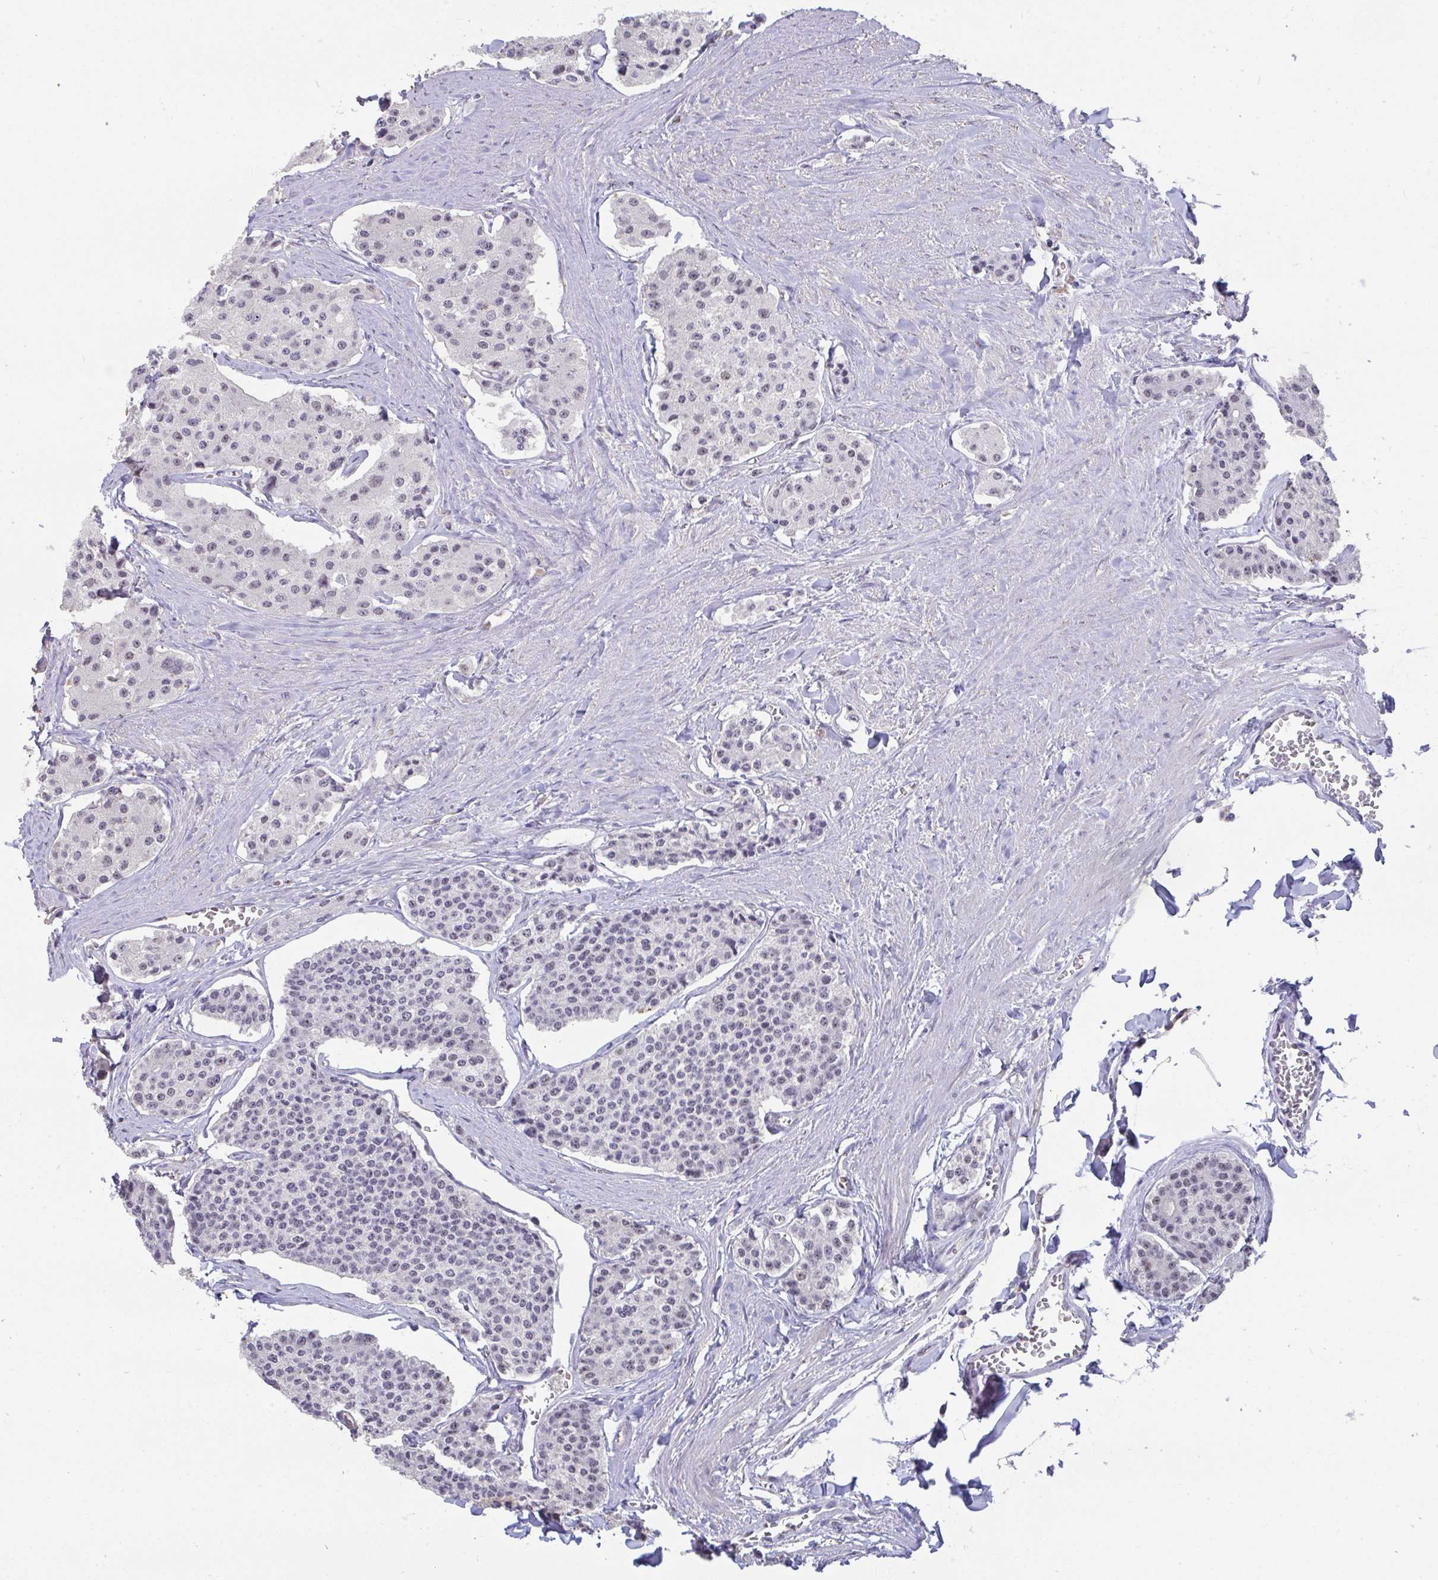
{"staining": {"intensity": "negative", "quantity": "none", "location": "none"}, "tissue": "carcinoid", "cell_type": "Tumor cells", "image_type": "cancer", "snomed": [{"axis": "morphology", "description": "Carcinoid, malignant, NOS"}, {"axis": "topography", "description": "Small intestine"}], "caption": "Carcinoid was stained to show a protein in brown. There is no significant positivity in tumor cells. The staining is performed using DAB brown chromogen with nuclei counter-stained in using hematoxylin.", "gene": "SENP3", "patient": {"sex": "female", "age": 65}}